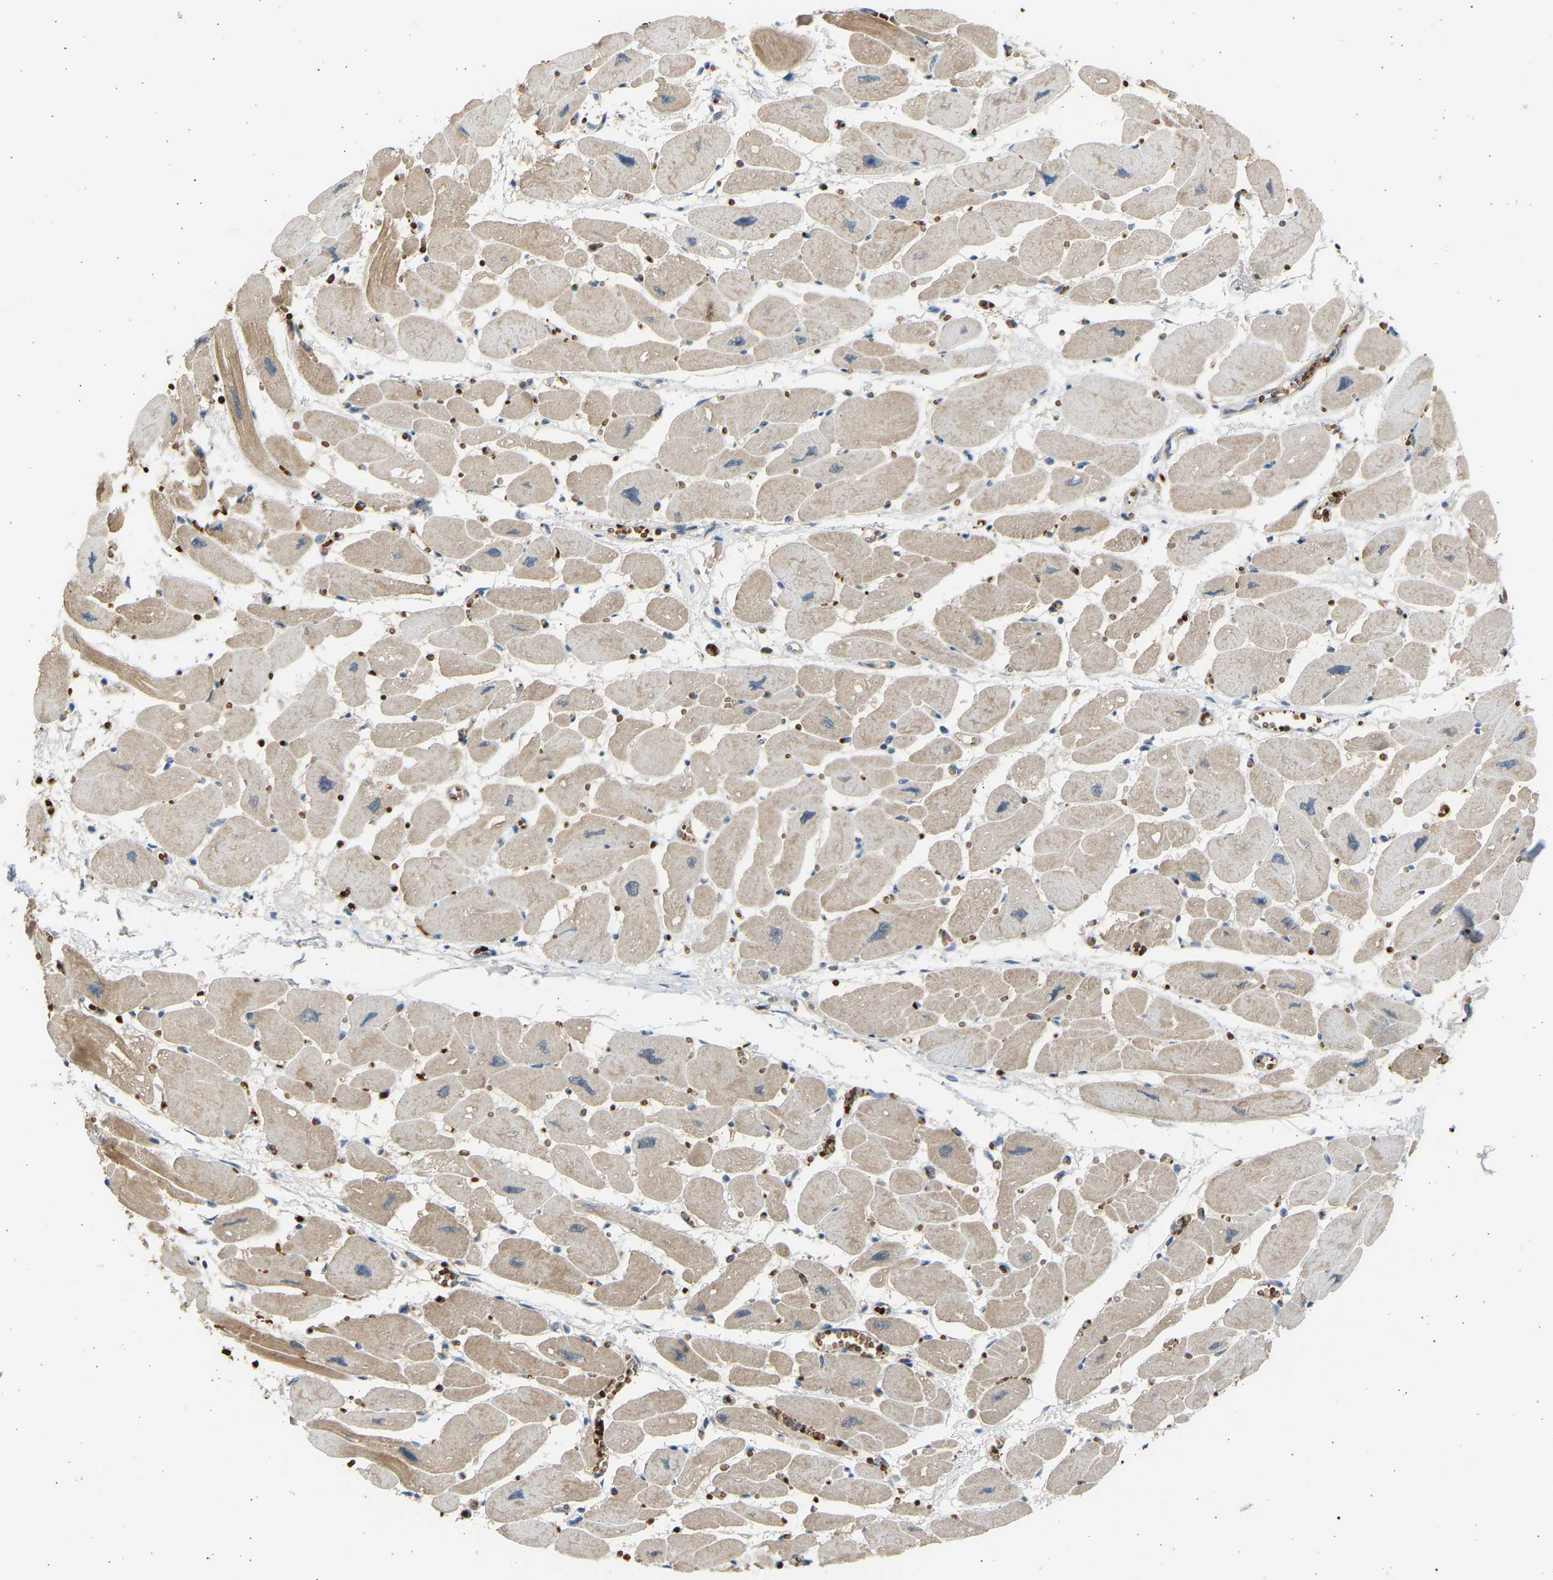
{"staining": {"intensity": "moderate", "quantity": ">75%", "location": "cytoplasmic/membranous"}, "tissue": "heart muscle", "cell_type": "Cardiomyocytes", "image_type": "normal", "snomed": [{"axis": "morphology", "description": "Normal tissue, NOS"}, {"axis": "topography", "description": "Heart"}], "caption": "Unremarkable heart muscle was stained to show a protein in brown. There is medium levels of moderate cytoplasmic/membranous positivity in approximately >75% of cardiomyocytes.", "gene": "BIRC2", "patient": {"sex": "female", "age": 54}}